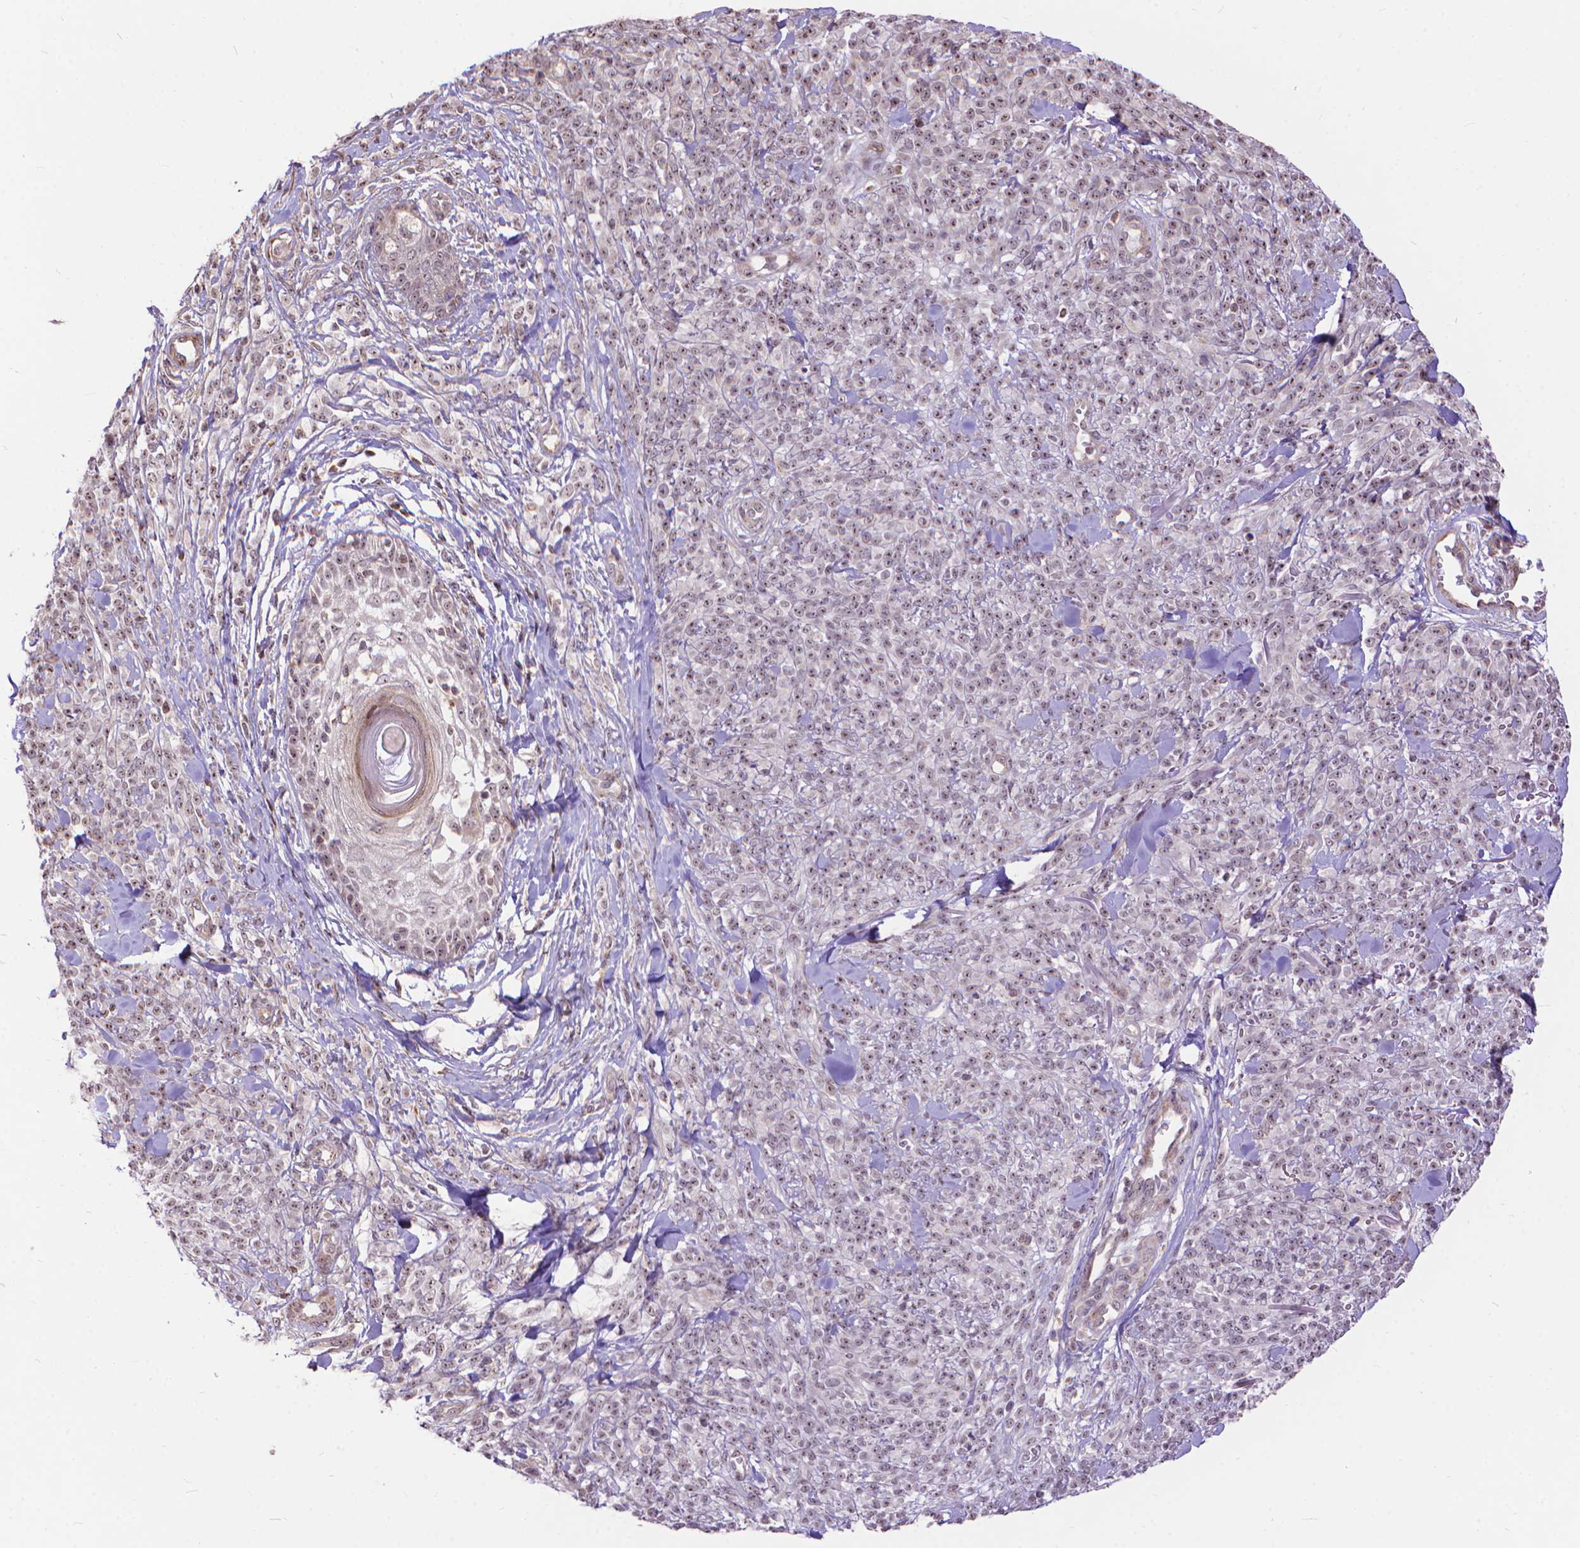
{"staining": {"intensity": "moderate", "quantity": ">75%", "location": "nuclear"}, "tissue": "melanoma", "cell_type": "Tumor cells", "image_type": "cancer", "snomed": [{"axis": "morphology", "description": "Malignant melanoma, NOS"}, {"axis": "topography", "description": "Skin"}, {"axis": "topography", "description": "Skin of trunk"}], "caption": "Malignant melanoma stained with a brown dye exhibits moderate nuclear positive expression in approximately >75% of tumor cells.", "gene": "TMEM135", "patient": {"sex": "male", "age": 74}}